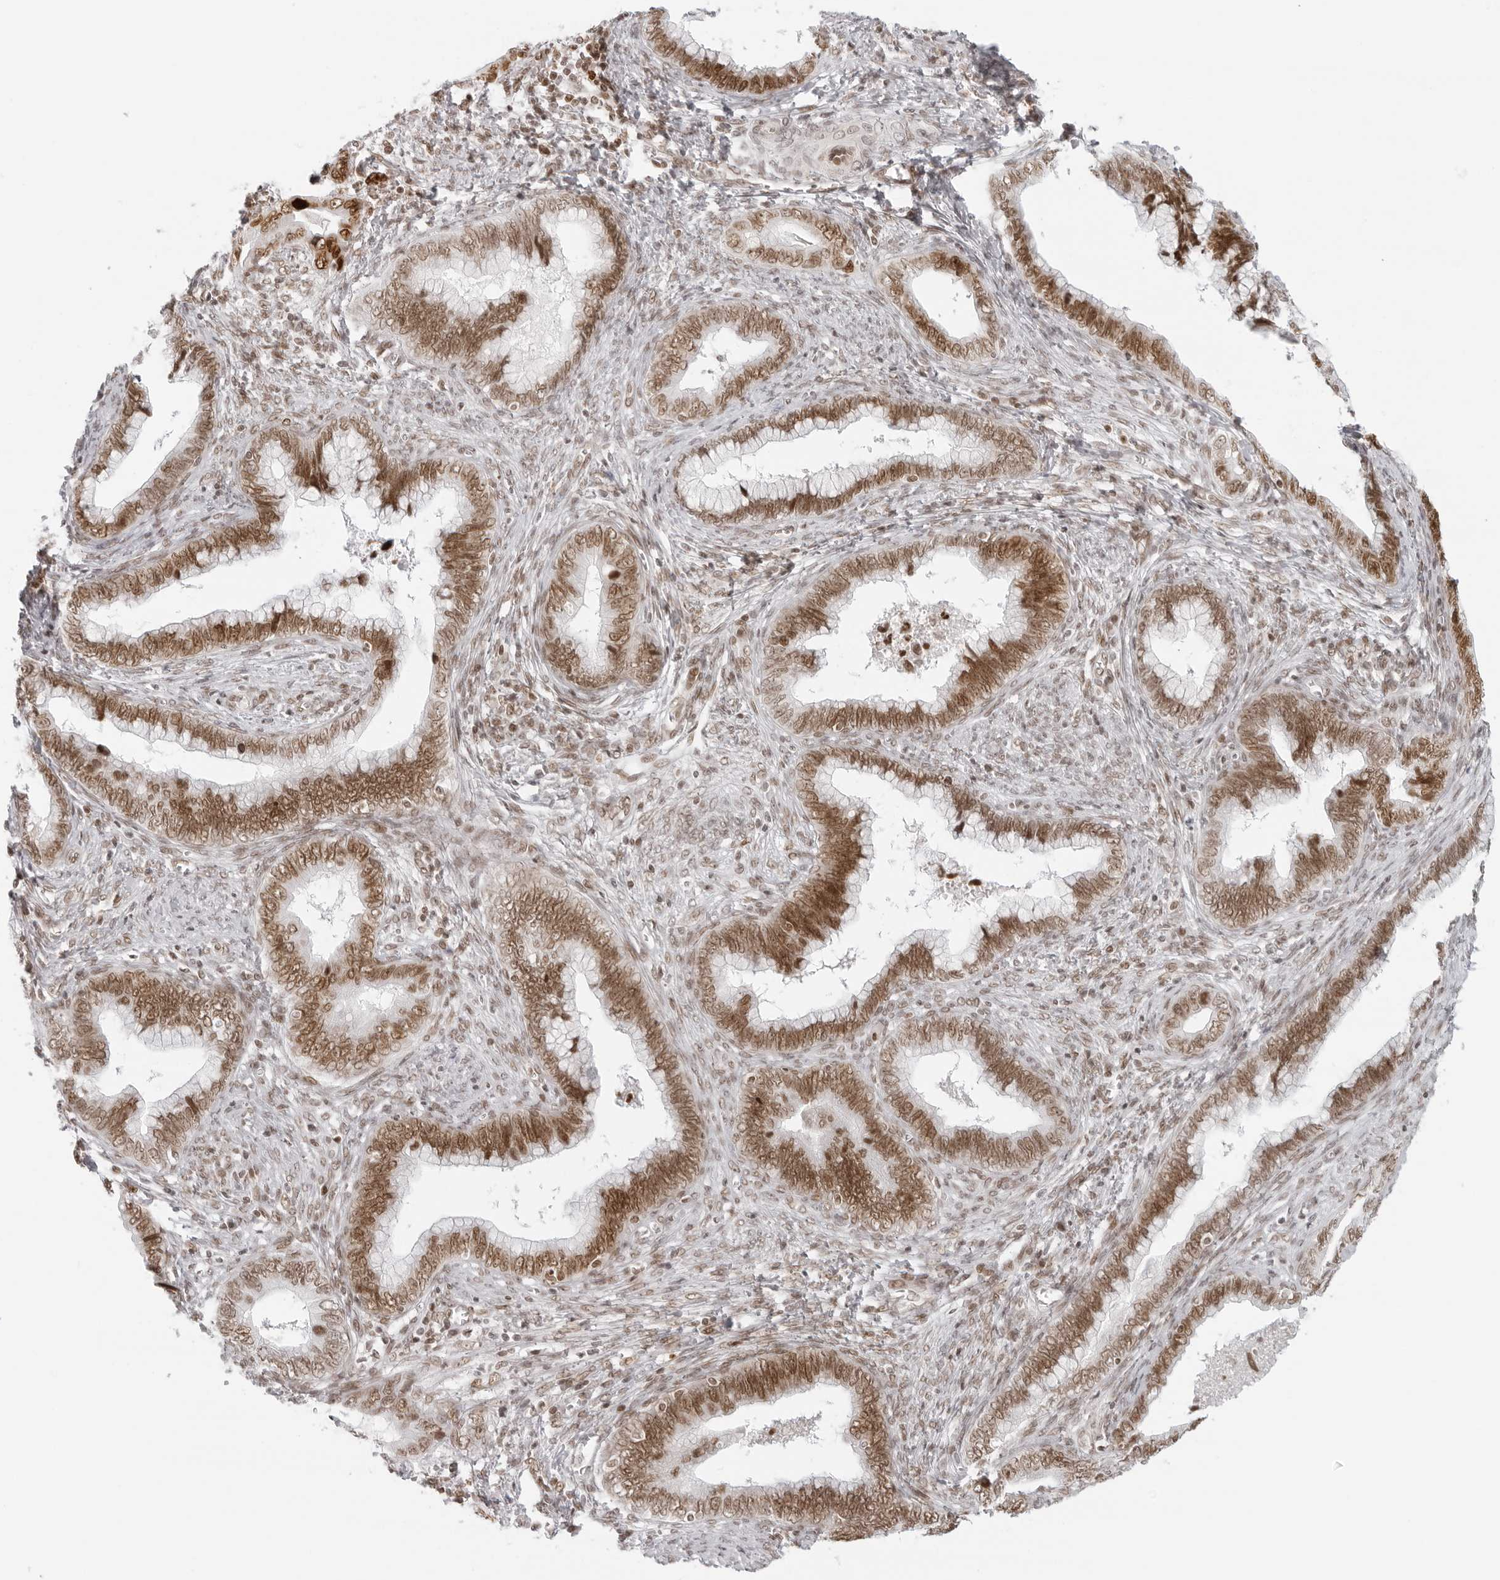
{"staining": {"intensity": "moderate", "quantity": ">75%", "location": "nuclear"}, "tissue": "cervical cancer", "cell_type": "Tumor cells", "image_type": "cancer", "snomed": [{"axis": "morphology", "description": "Adenocarcinoma, NOS"}, {"axis": "topography", "description": "Cervix"}], "caption": "A micrograph of human adenocarcinoma (cervical) stained for a protein shows moderate nuclear brown staining in tumor cells. (DAB (3,3'-diaminobenzidine) IHC, brown staining for protein, blue staining for nuclei).", "gene": "RCC1", "patient": {"sex": "female", "age": 44}}